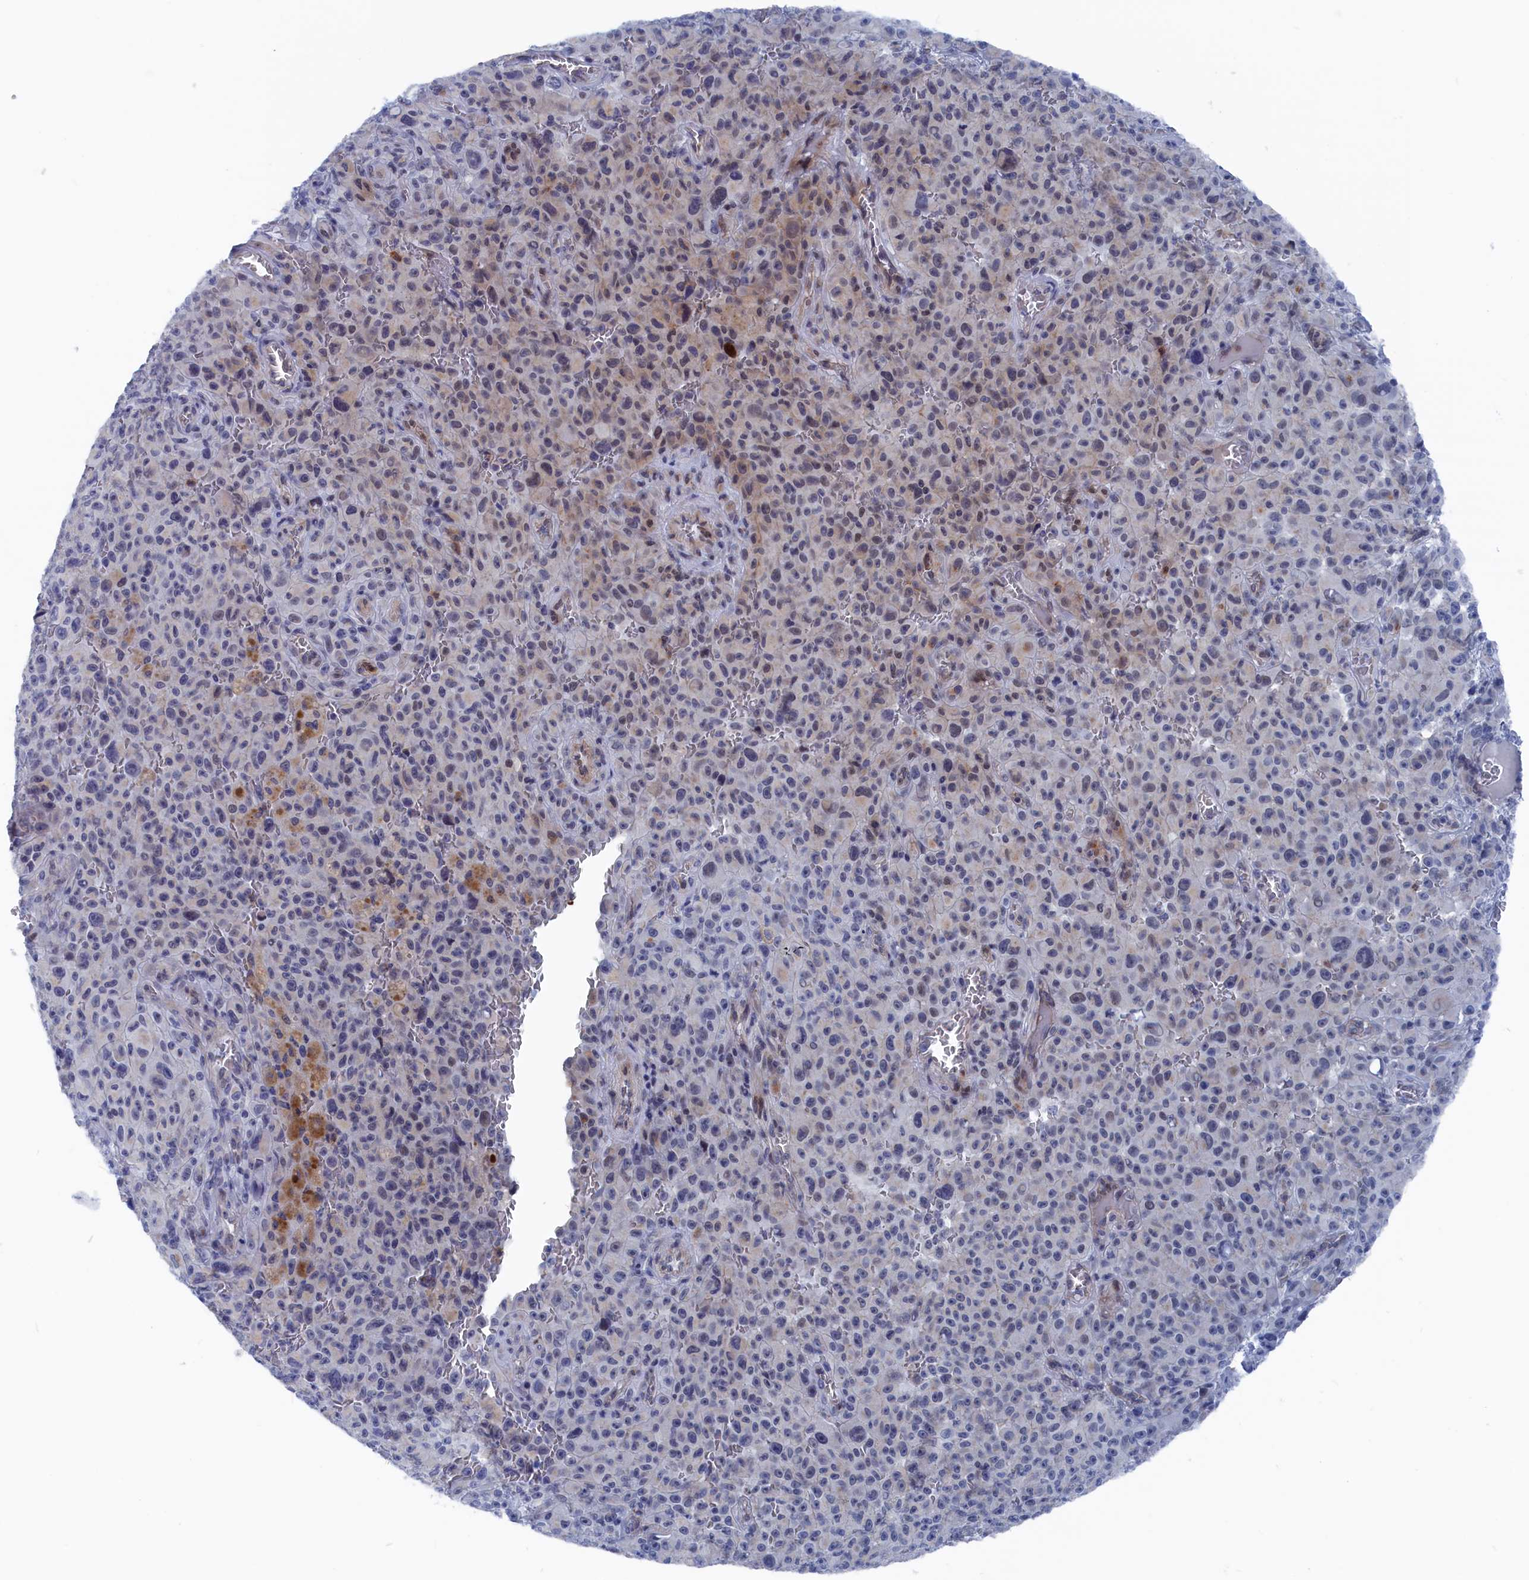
{"staining": {"intensity": "weak", "quantity": "<25%", "location": "nuclear"}, "tissue": "melanoma", "cell_type": "Tumor cells", "image_type": "cancer", "snomed": [{"axis": "morphology", "description": "Malignant melanoma, NOS"}, {"axis": "topography", "description": "Skin"}], "caption": "Human malignant melanoma stained for a protein using IHC reveals no staining in tumor cells.", "gene": "MARCHF3", "patient": {"sex": "female", "age": 82}}